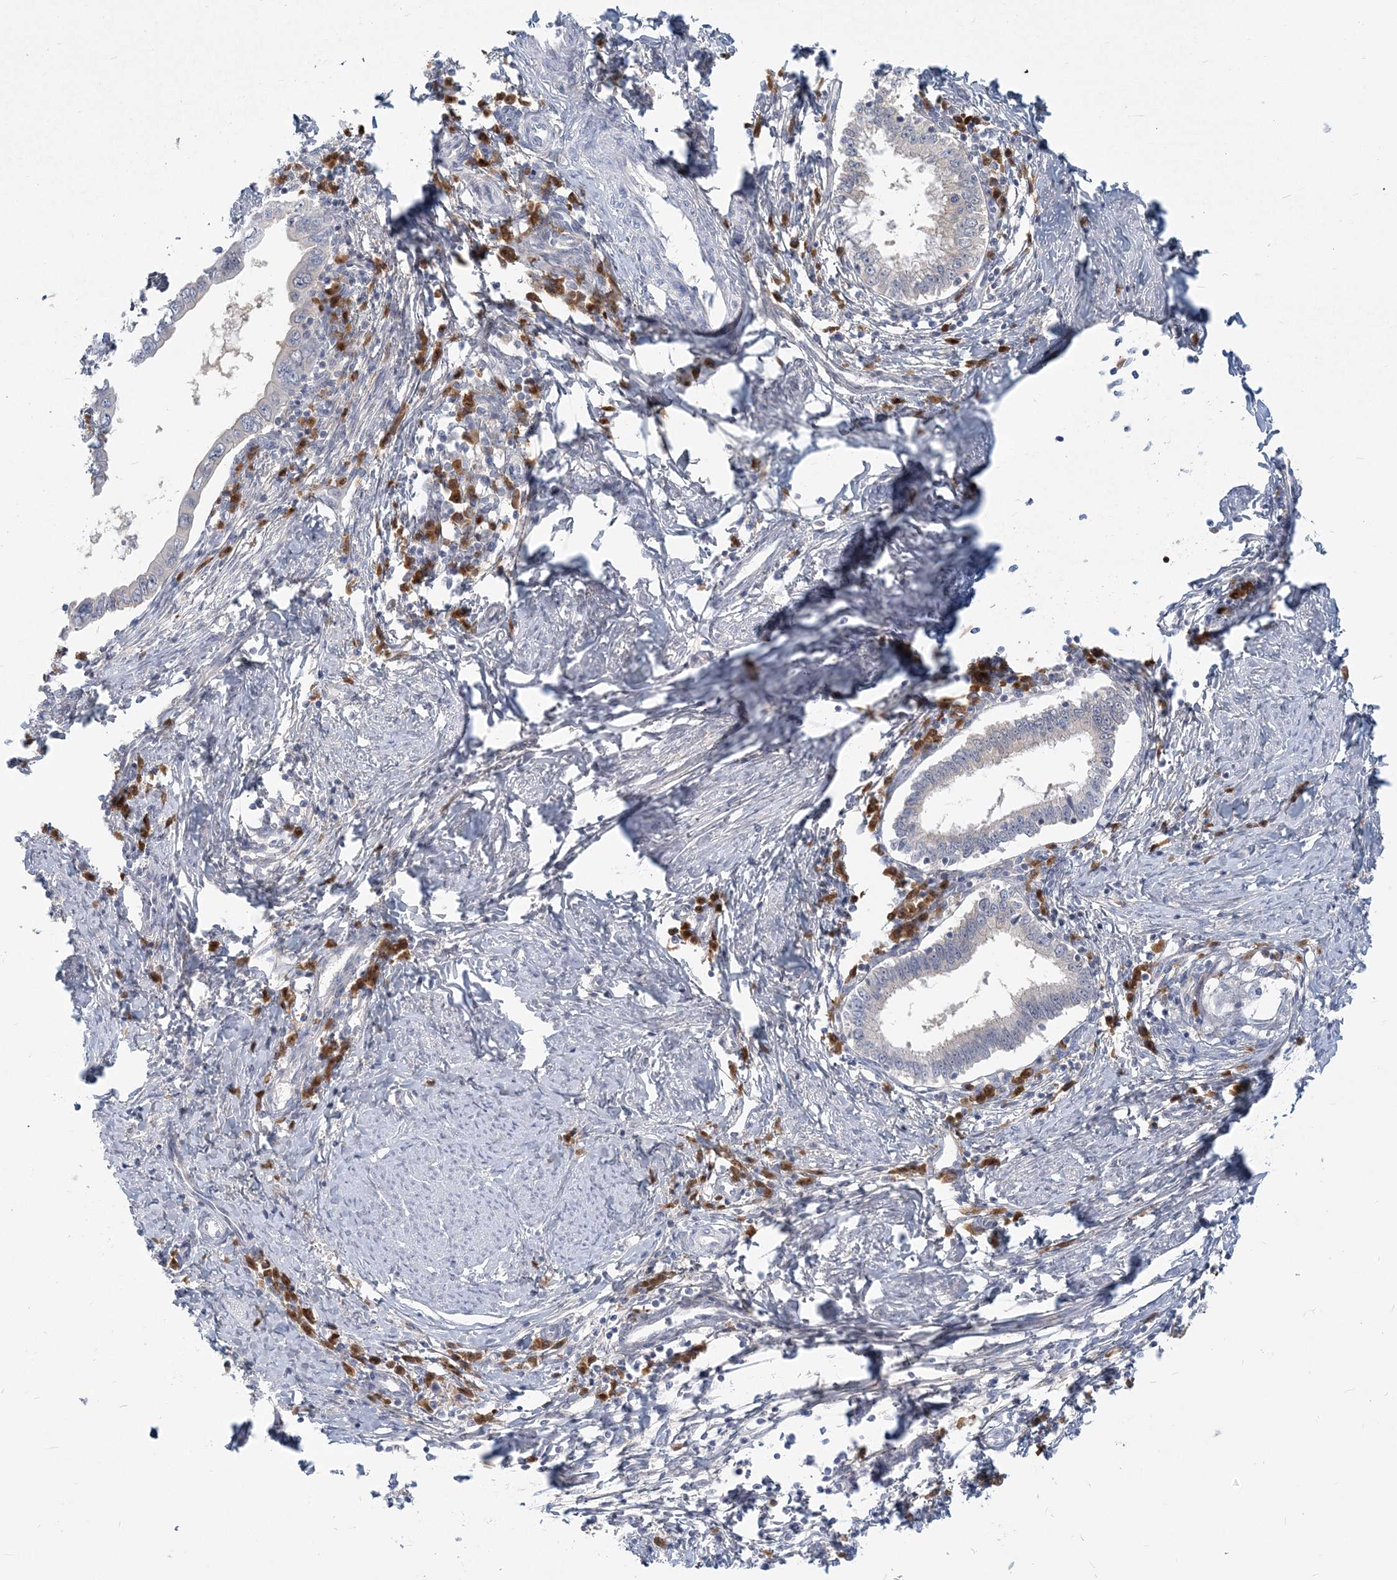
{"staining": {"intensity": "negative", "quantity": "none", "location": "none"}, "tissue": "cervical cancer", "cell_type": "Tumor cells", "image_type": "cancer", "snomed": [{"axis": "morphology", "description": "Adenocarcinoma, NOS"}, {"axis": "topography", "description": "Cervix"}], "caption": "Immunohistochemistry image of neoplastic tissue: human cervical adenocarcinoma stained with DAB exhibits no significant protein positivity in tumor cells.", "gene": "GMPPA", "patient": {"sex": "female", "age": 36}}